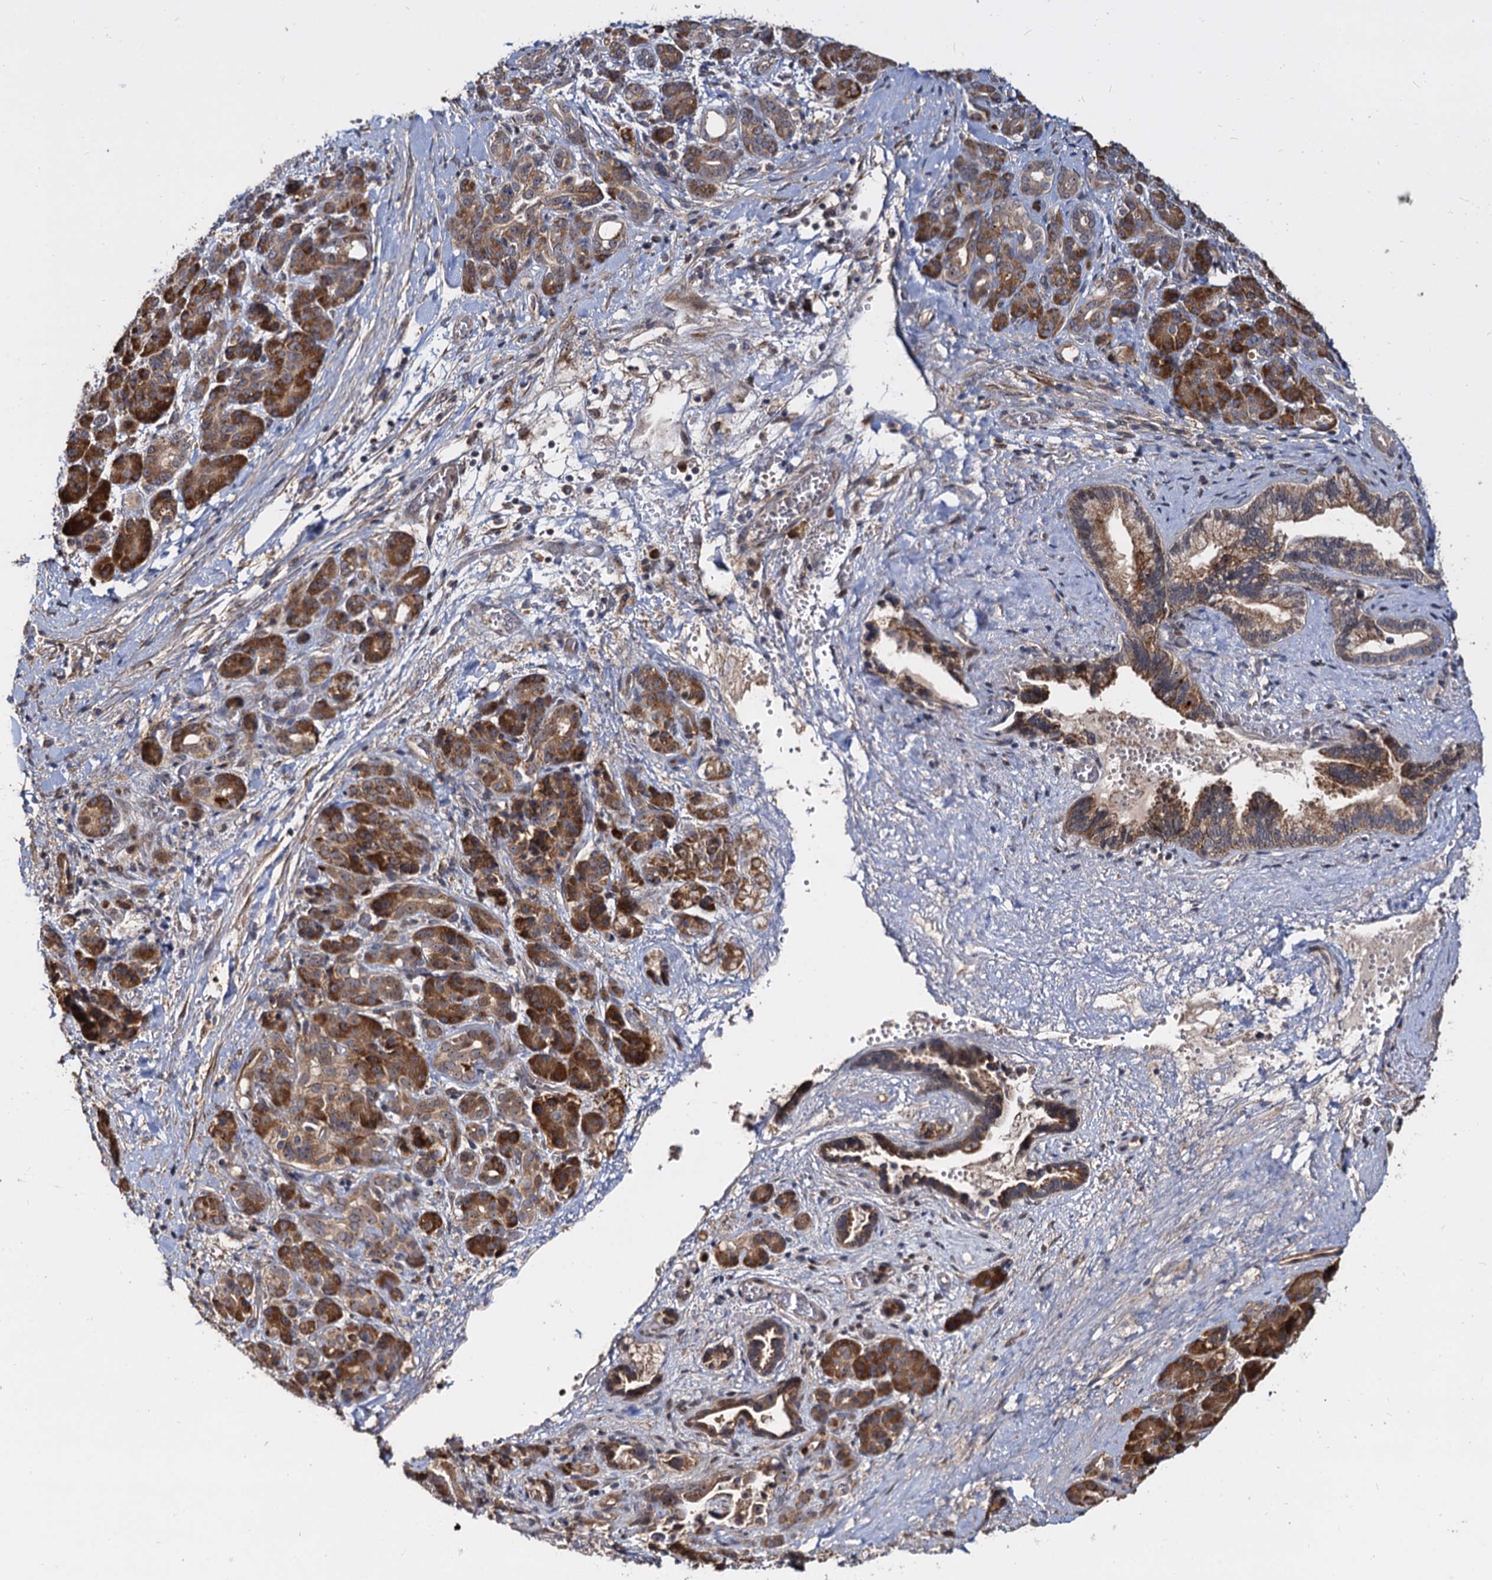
{"staining": {"intensity": "moderate", "quantity": ">75%", "location": "cytoplasmic/membranous"}, "tissue": "pancreatic cancer", "cell_type": "Tumor cells", "image_type": "cancer", "snomed": [{"axis": "morphology", "description": "Adenocarcinoma, NOS"}, {"axis": "topography", "description": "Pancreas"}], "caption": "Adenocarcinoma (pancreatic) tissue displays moderate cytoplasmic/membranous expression in approximately >75% of tumor cells, visualized by immunohistochemistry. (brown staining indicates protein expression, while blue staining denotes nuclei).", "gene": "WWC3", "patient": {"sex": "male", "age": 59}}